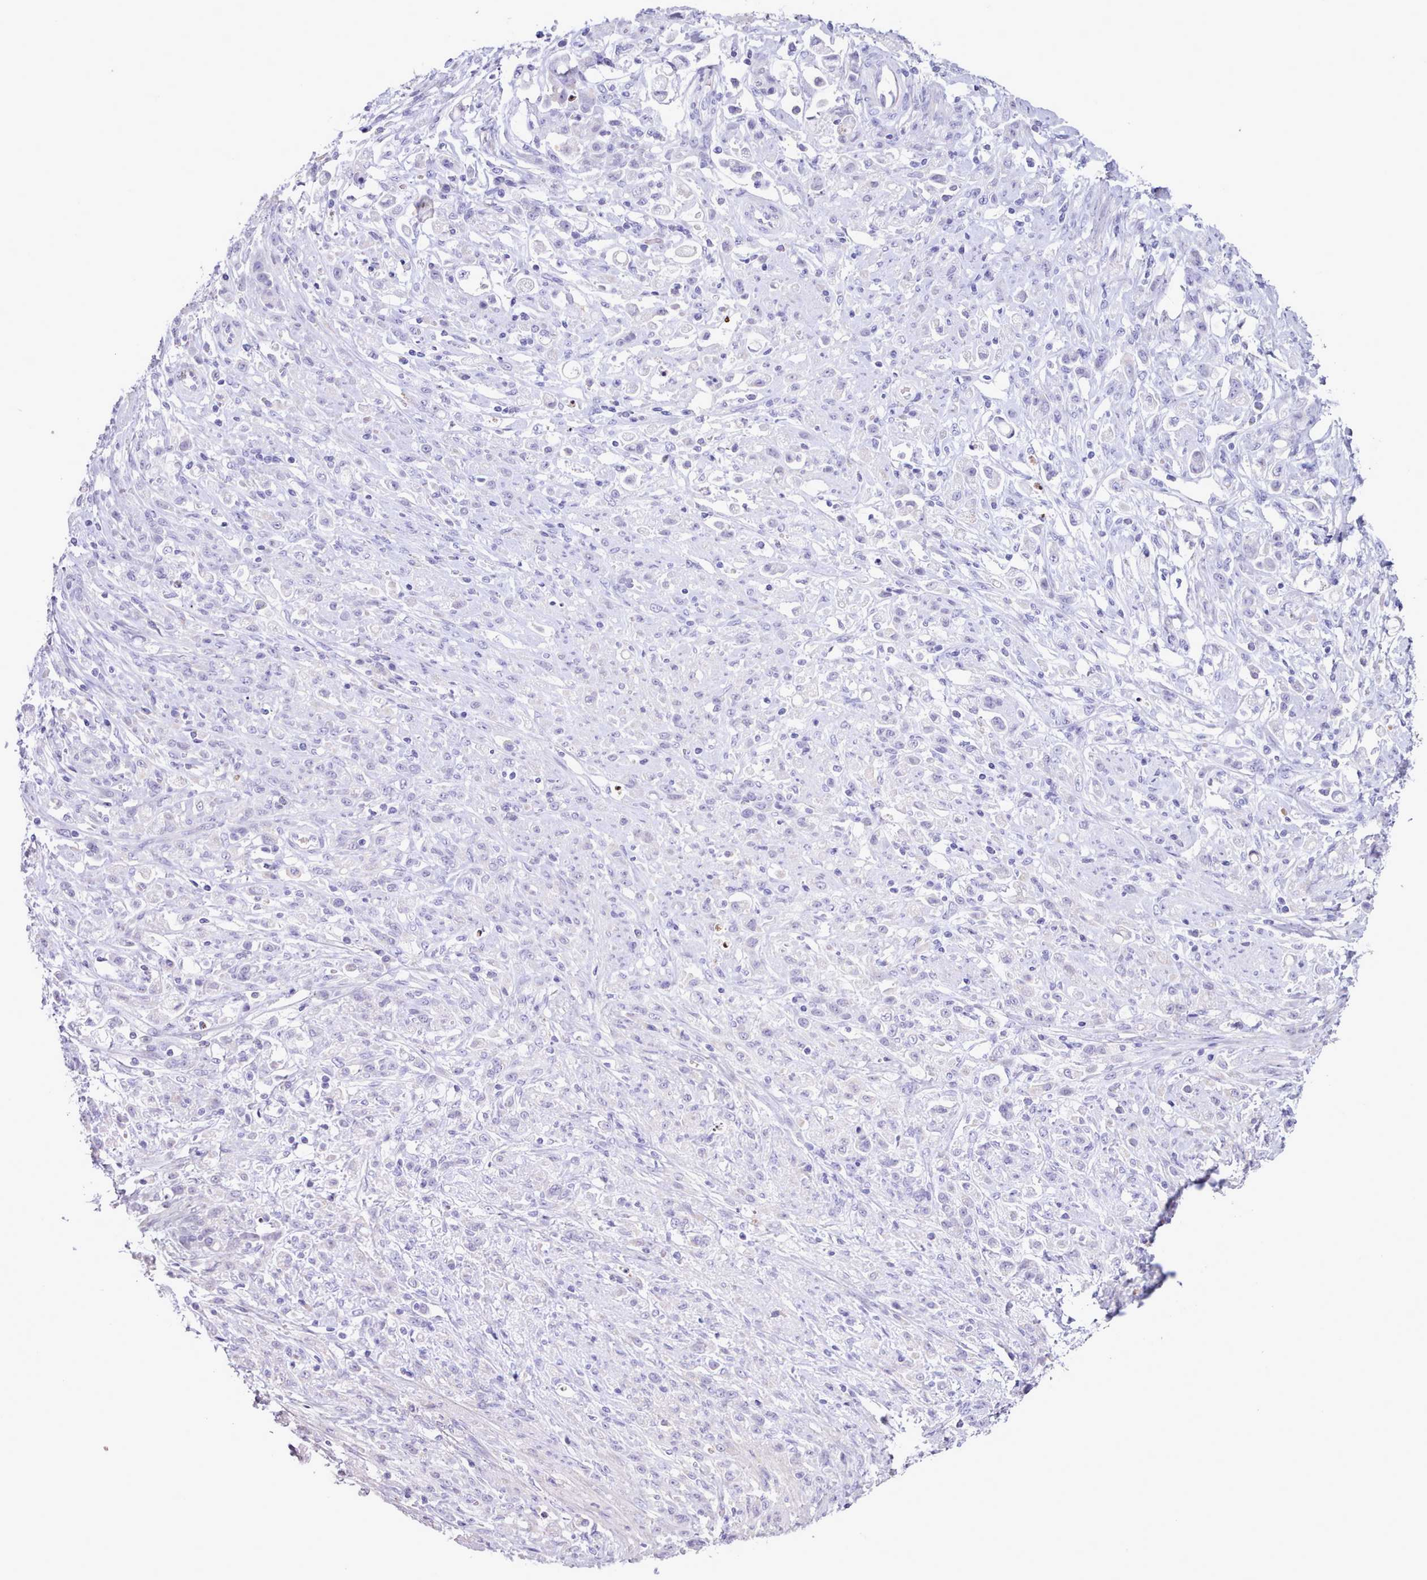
{"staining": {"intensity": "negative", "quantity": "none", "location": "none"}, "tissue": "stomach cancer", "cell_type": "Tumor cells", "image_type": "cancer", "snomed": [{"axis": "morphology", "description": "Adenocarcinoma, NOS"}, {"axis": "topography", "description": "Stomach"}], "caption": "Micrograph shows no significant protein staining in tumor cells of stomach cancer (adenocarcinoma).", "gene": "CYP2A13", "patient": {"sex": "female", "age": 60}}